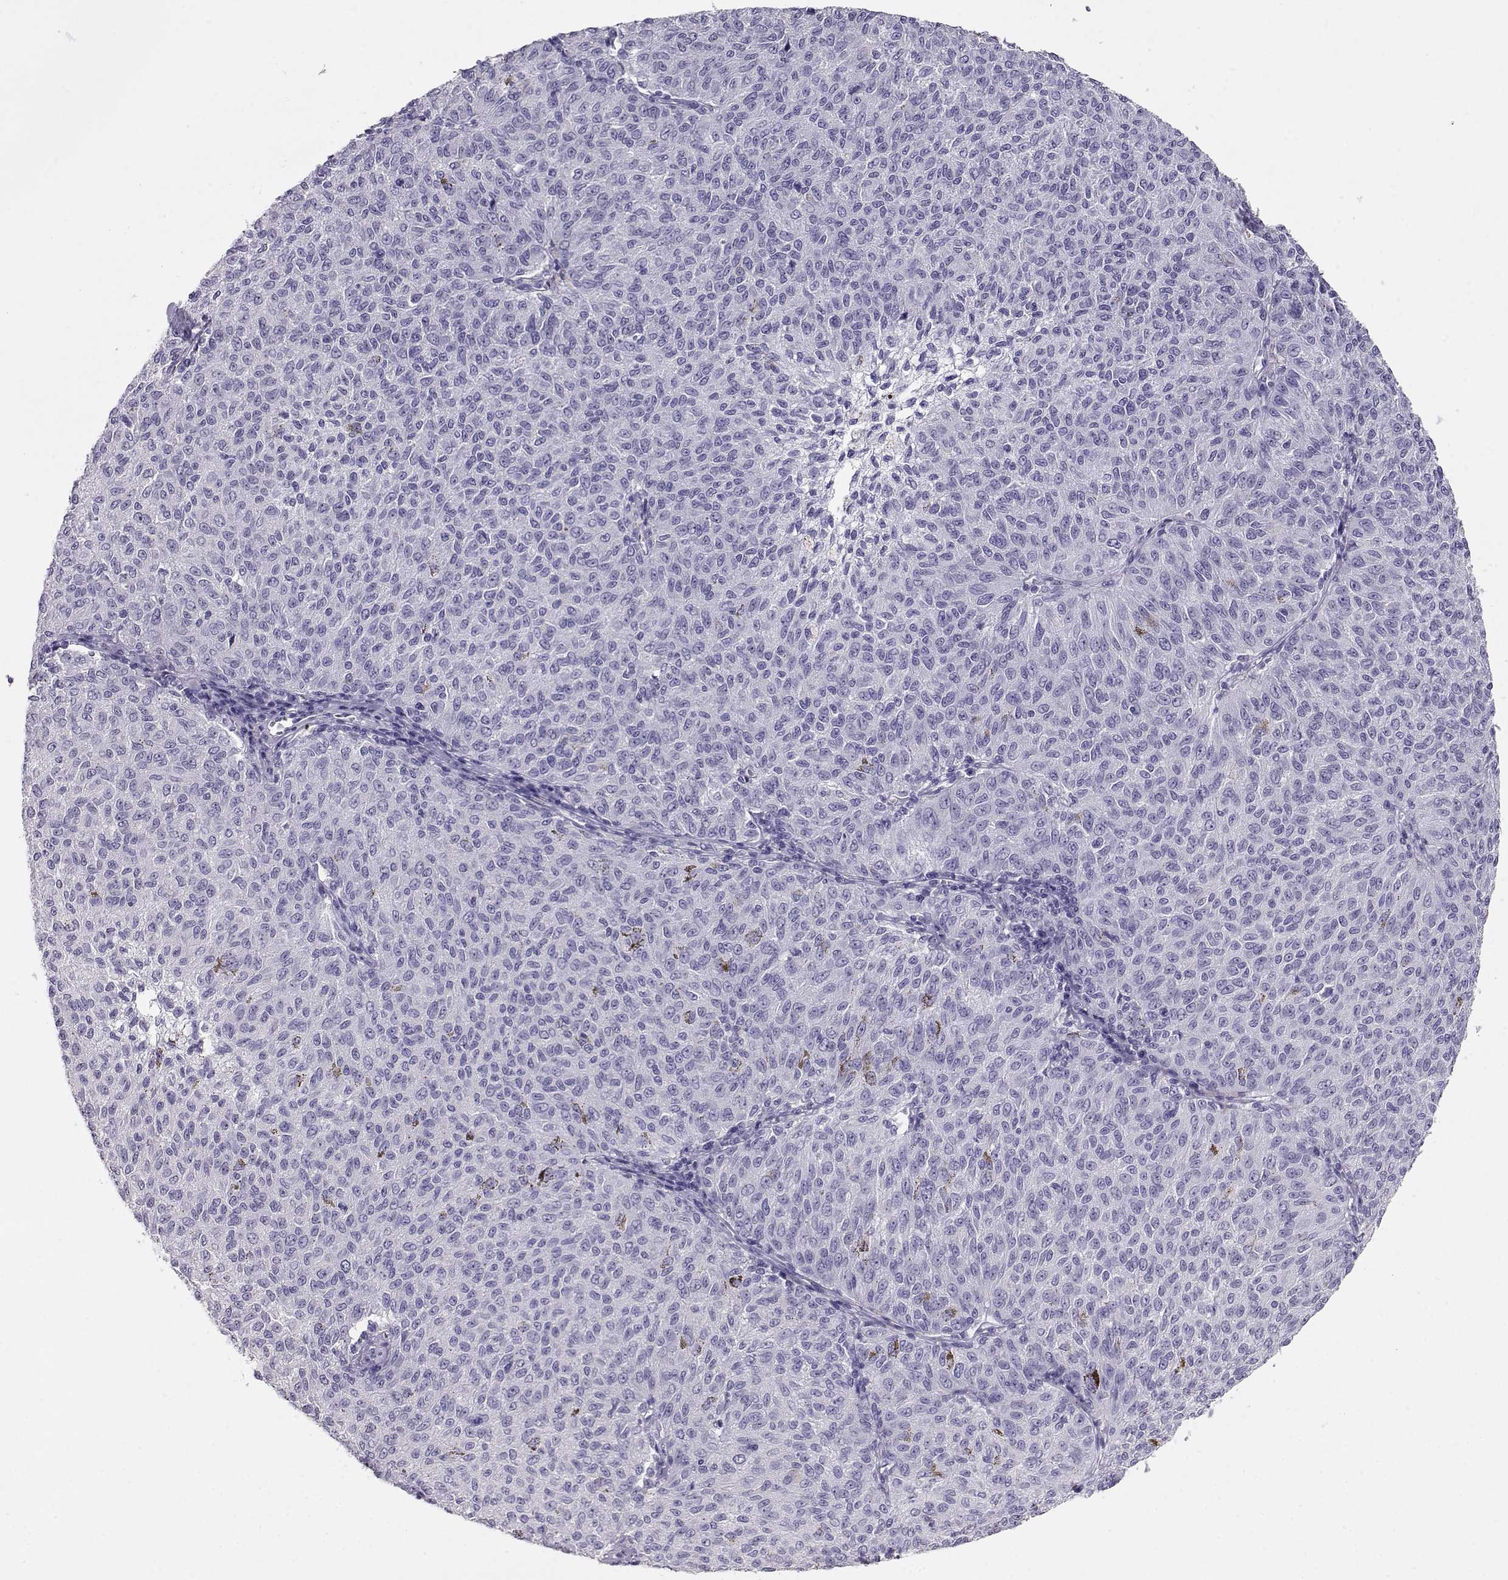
{"staining": {"intensity": "negative", "quantity": "none", "location": "none"}, "tissue": "melanoma", "cell_type": "Tumor cells", "image_type": "cancer", "snomed": [{"axis": "morphology", "description": "Malignant melanoma, NOS"}, {"axis": "topography", "description": "Skin"}], "caption": "IHC image of neoplastic tissue: malignant melanoma stained with DAB demonstrates no significant protein staining in tumor cells.", "gene": "ACTN2", "patient": {"sex": "female", "age": 72}}